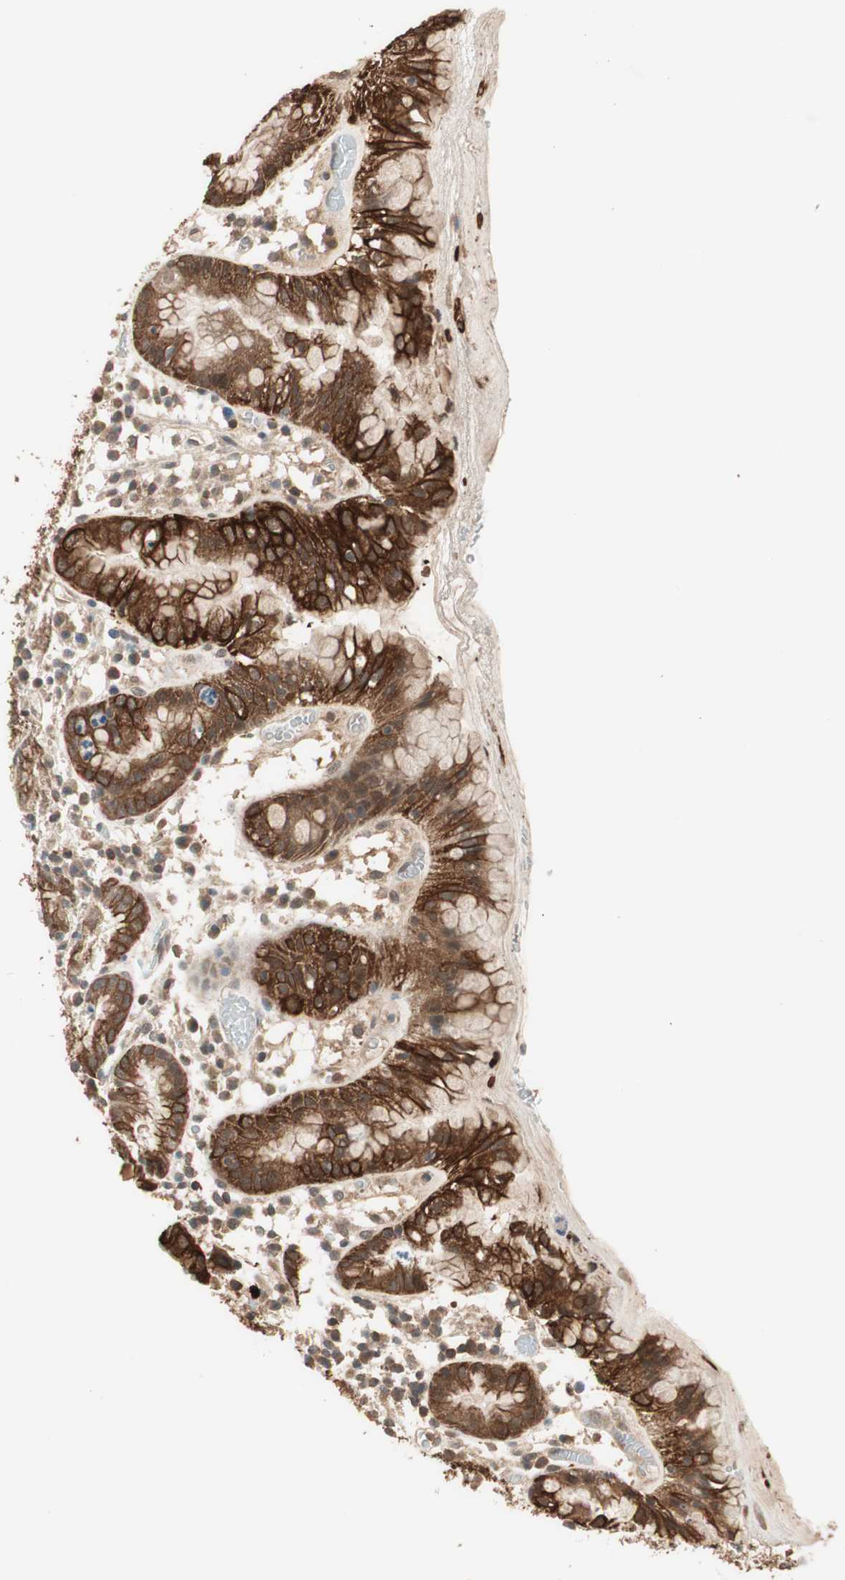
{"staining": {"intensity": "strong", "quantity": ">75%", "location": "cytoplasmic/membranous"}, "tissue": "stomach", "cell_type": "Glandular cells", "image_type": "normal", "snomed": [{"axis": "morphology", "description": "Normal tissue, NOS"}, {"axis": "topography", "description": "Stomach"}, {"axis": "topography", "description": "Stomach, lower"}], "caption": "Protein staining demonstrates strong cytoplasmic/membranous expression in approximately >75% of glandular cells in benign stomach.", "gene": "TRIM21", "patient": {"sex": "female", "age": 75}}